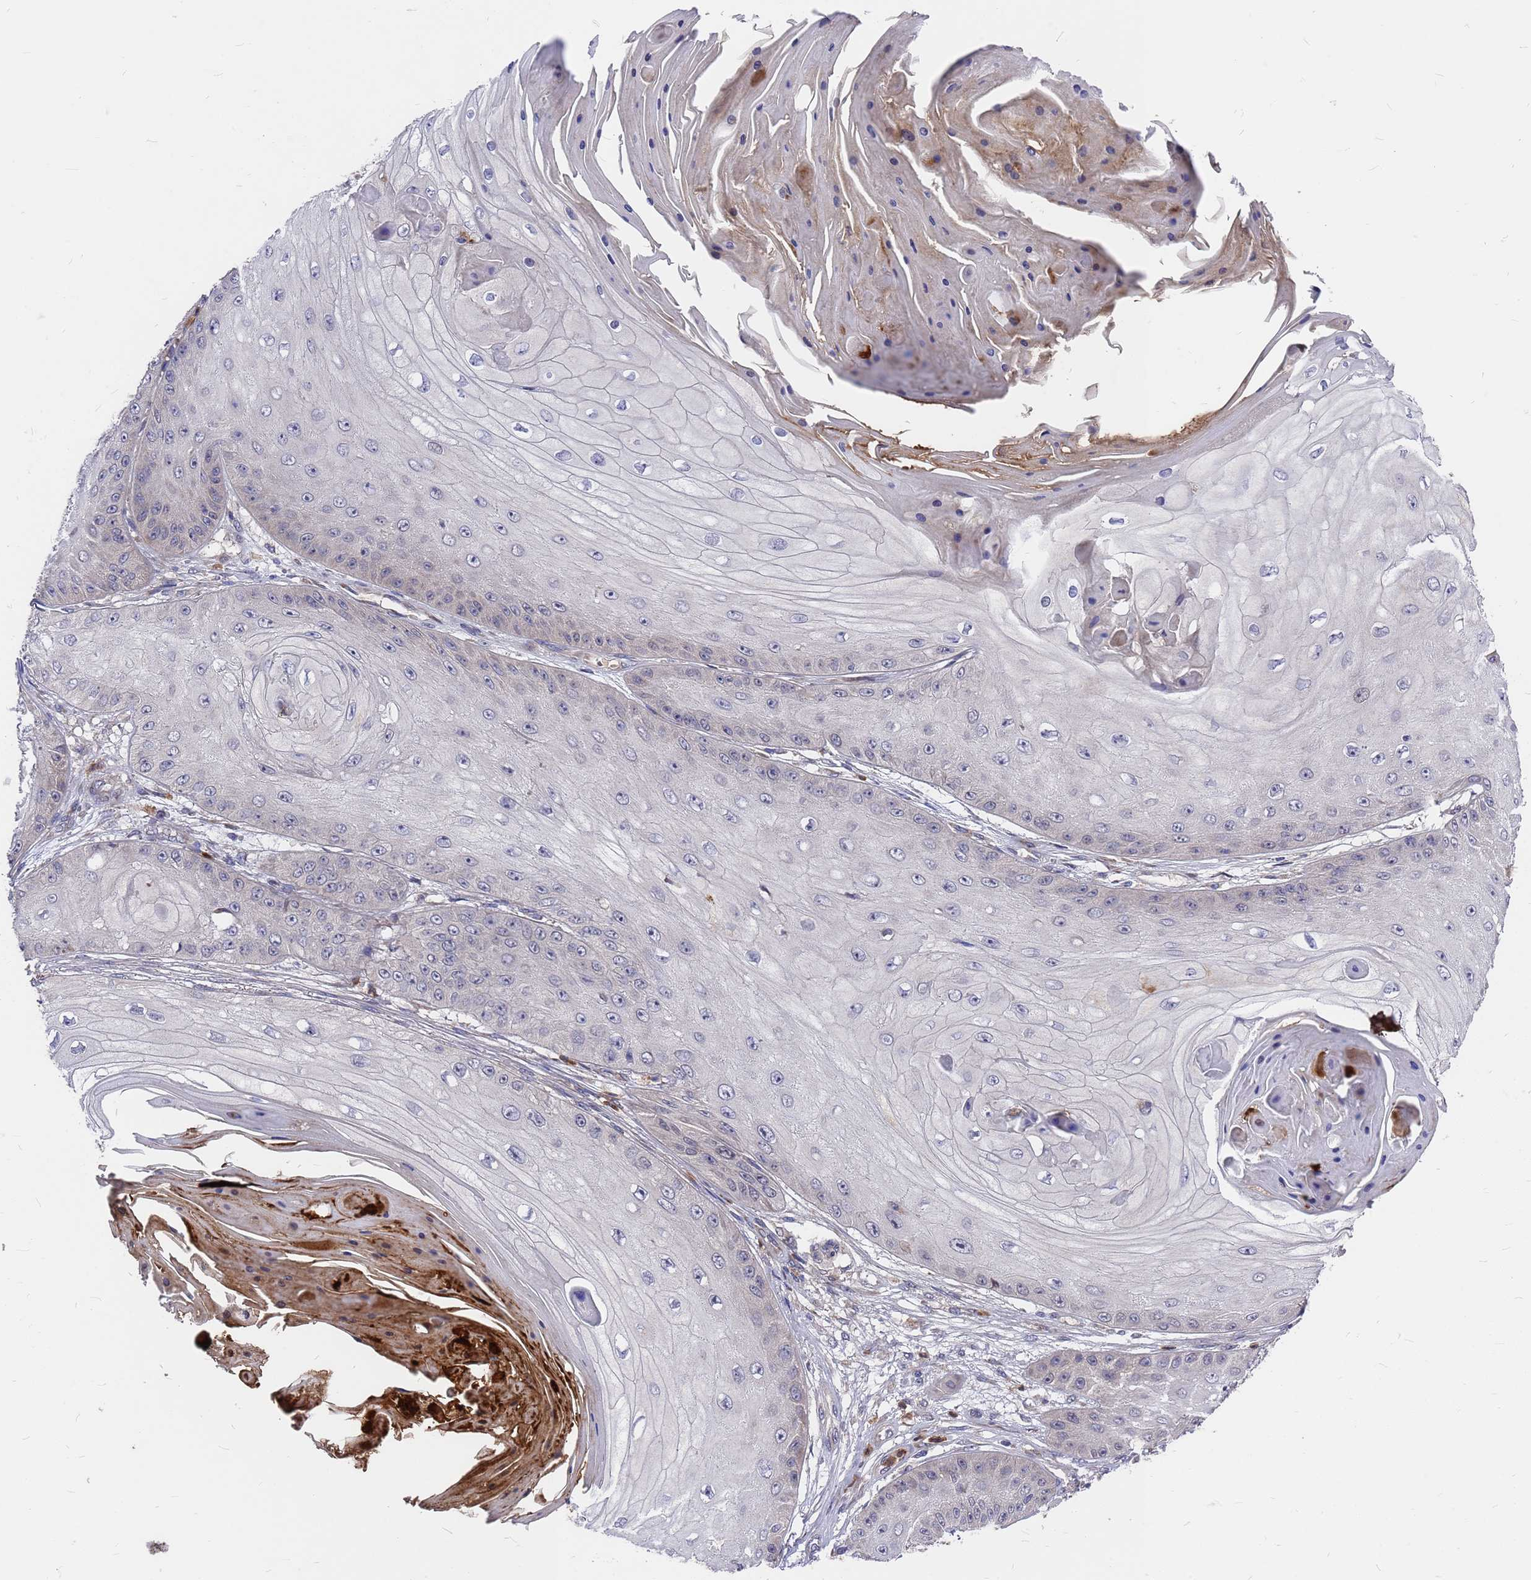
{"staining": {"intensity": "negative", "quantity": "none", "location": "none"}, "tissue": "skin cancer", "cell_type": "Tumor cells", "image_type": "cancer", "snomed": [{"axis": "morphology", "description": "Squamous cell carcinoma, NOS"}, {"axis": "topography", "description": "Skin"}], "caption": "Immunohistochemical staining of skin cancer (squamous cell carcinoma) demonstrates no significant positivity in tumor cells.", "gene": "ZNF717", "patient": {"sex": "male", "age": 70}}